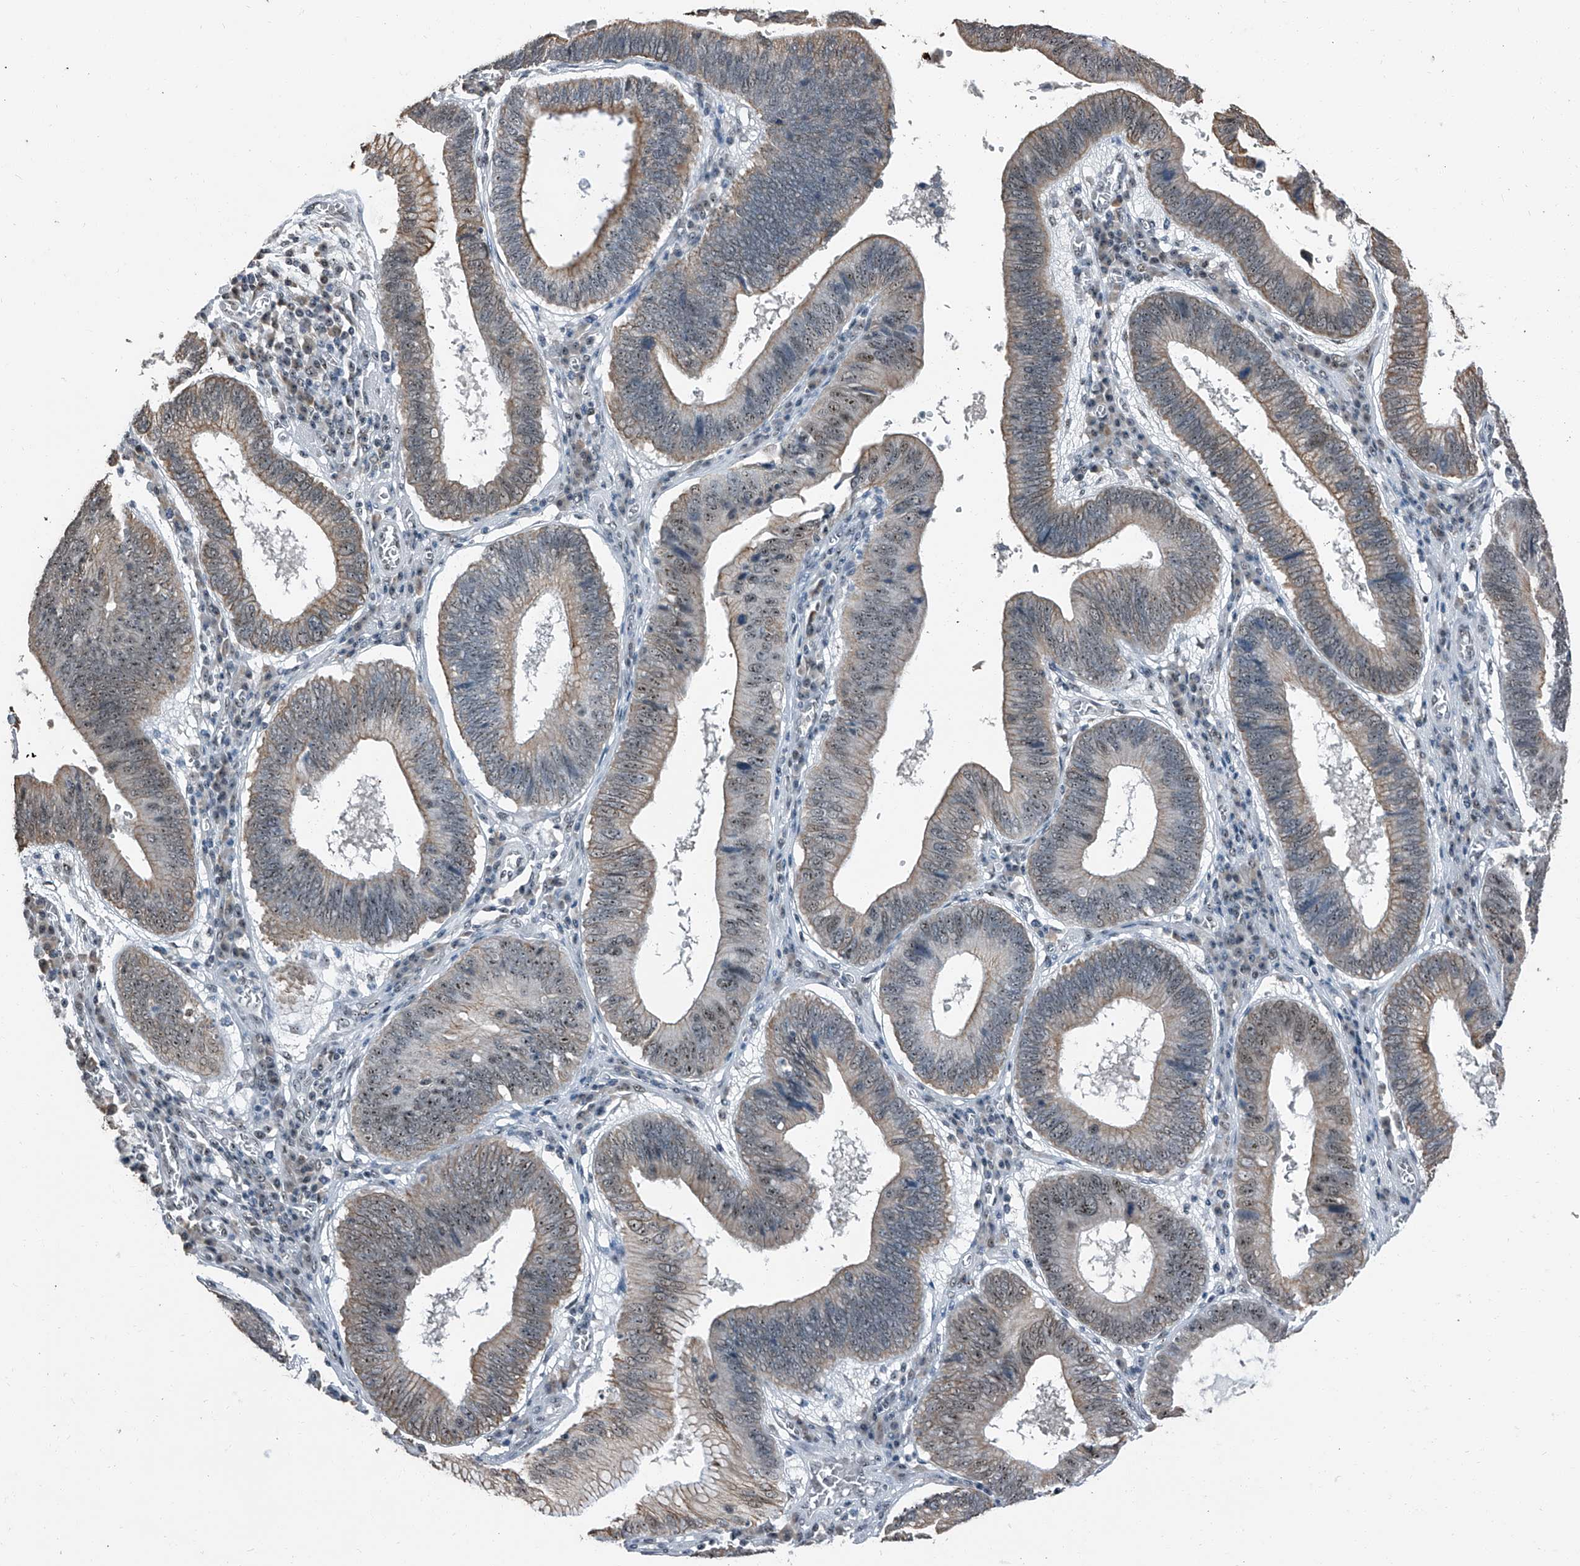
{"staining": {"intensity": "weak", "quantity": ">75%", "location": "cytoplasmic/membranous,nuclear"}, "tissue": "stomach cancer", "cell_type": "Tumor cells", "image_type": "cancer", "snomed": [{"axis": "morphology", "description": "Adenocarcinoma, NOS"}, {"axis": "topography", "description": "Stomach"}], "caption": "Stomach cancer (adenocarcinoma) stained with a protein marker demonstrates weak staining in tumor cells.", "gene": "TCOF1", "patient": {"sex": "male", "age": 59}}